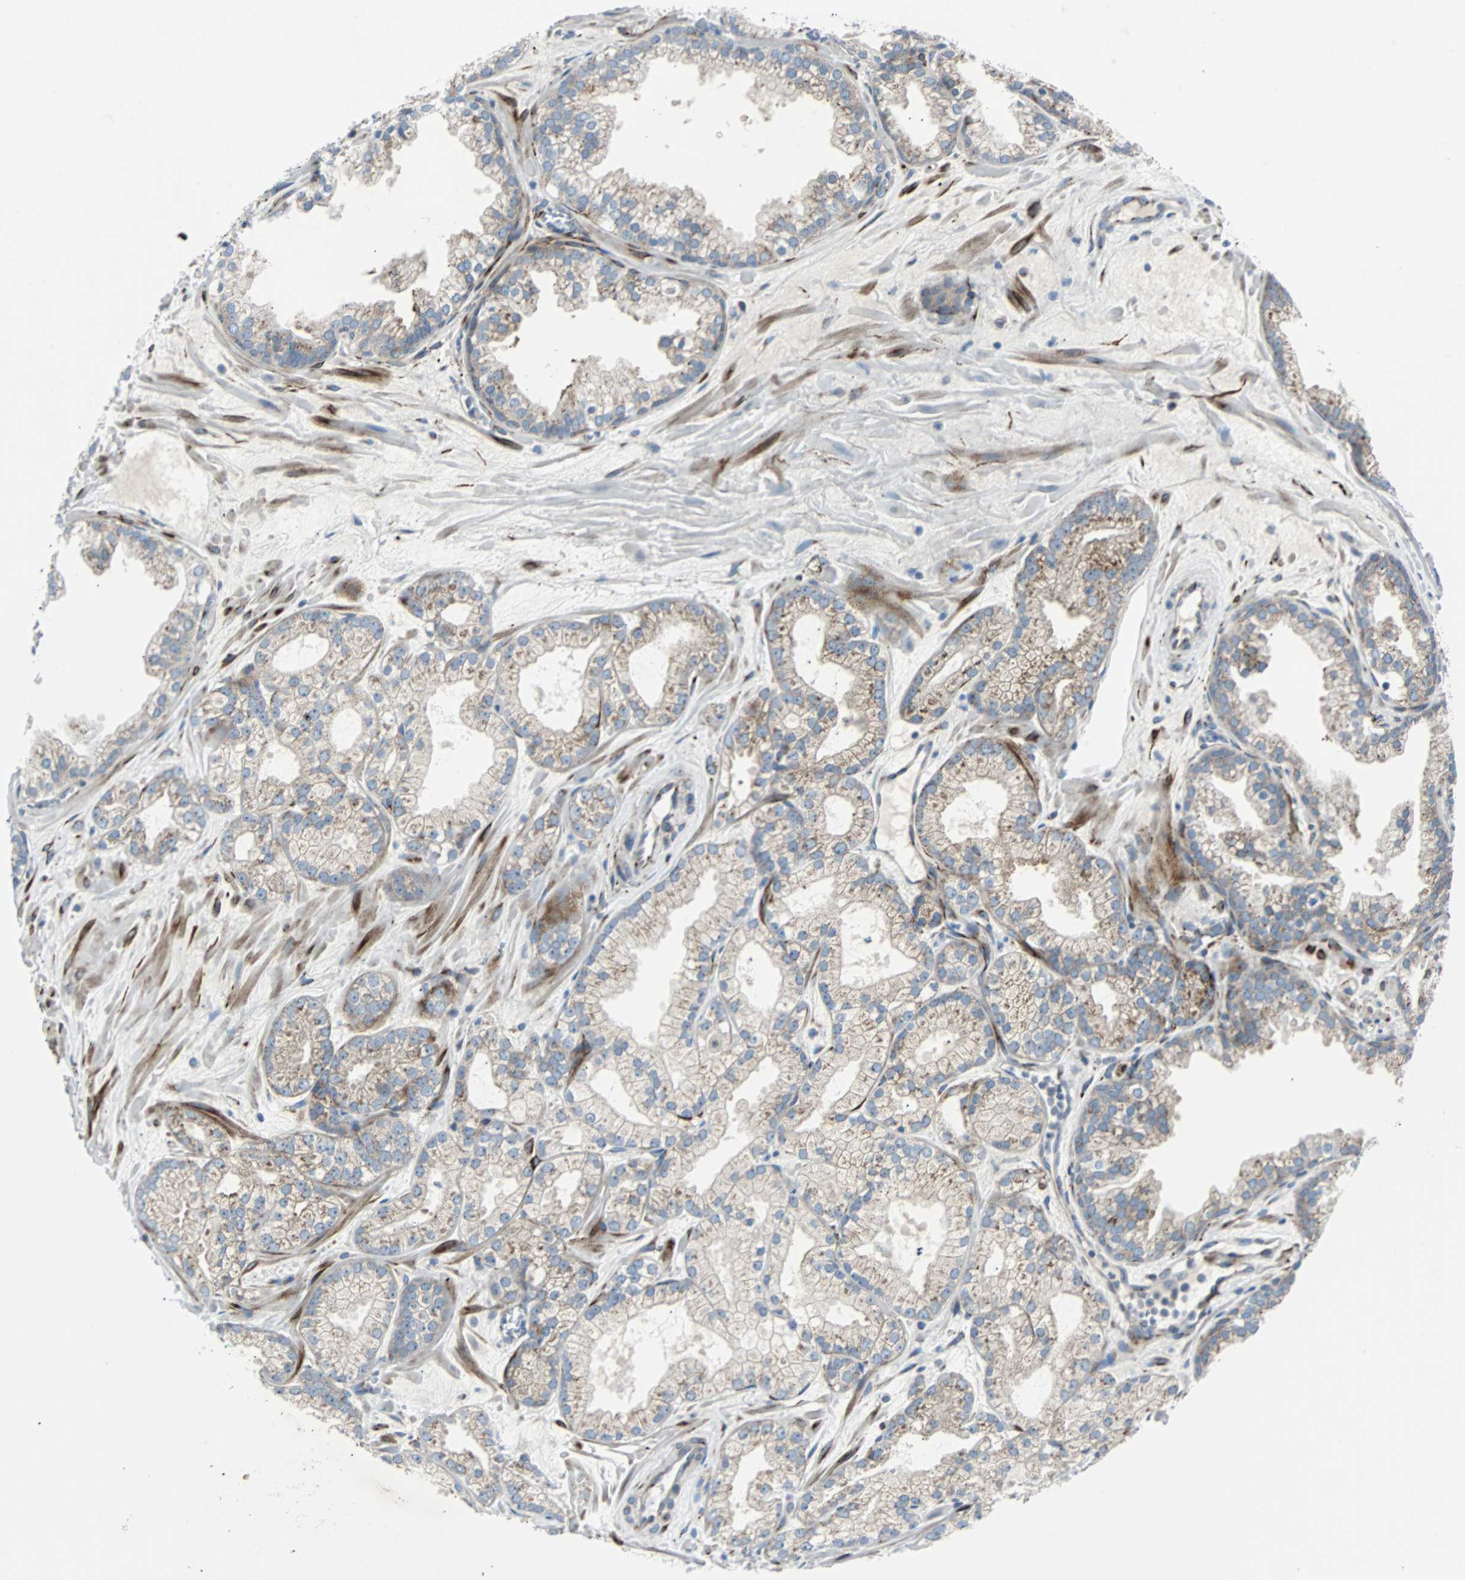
{"staining": {"intensity": "weak", "quantity": ">75%", "location": "cytoplasmic/membranous"}, "tissue": "prostate cancer", "cell_type": "Tumor cells", "image_type": "cancer", "snomed": [{"axis": "morphology", "description": "Adenocarcinoma, Low grade"}, {"axis": "topography", "description": "Prostate"}], "caption": "Weak cytoplasmic/membranous expression is appreciated in about >75% of tumor cells in adenocarcinoma (low-grade) (prostate).", "gene": "BBC3", "patient": {"sex": "male", "age": 57}}